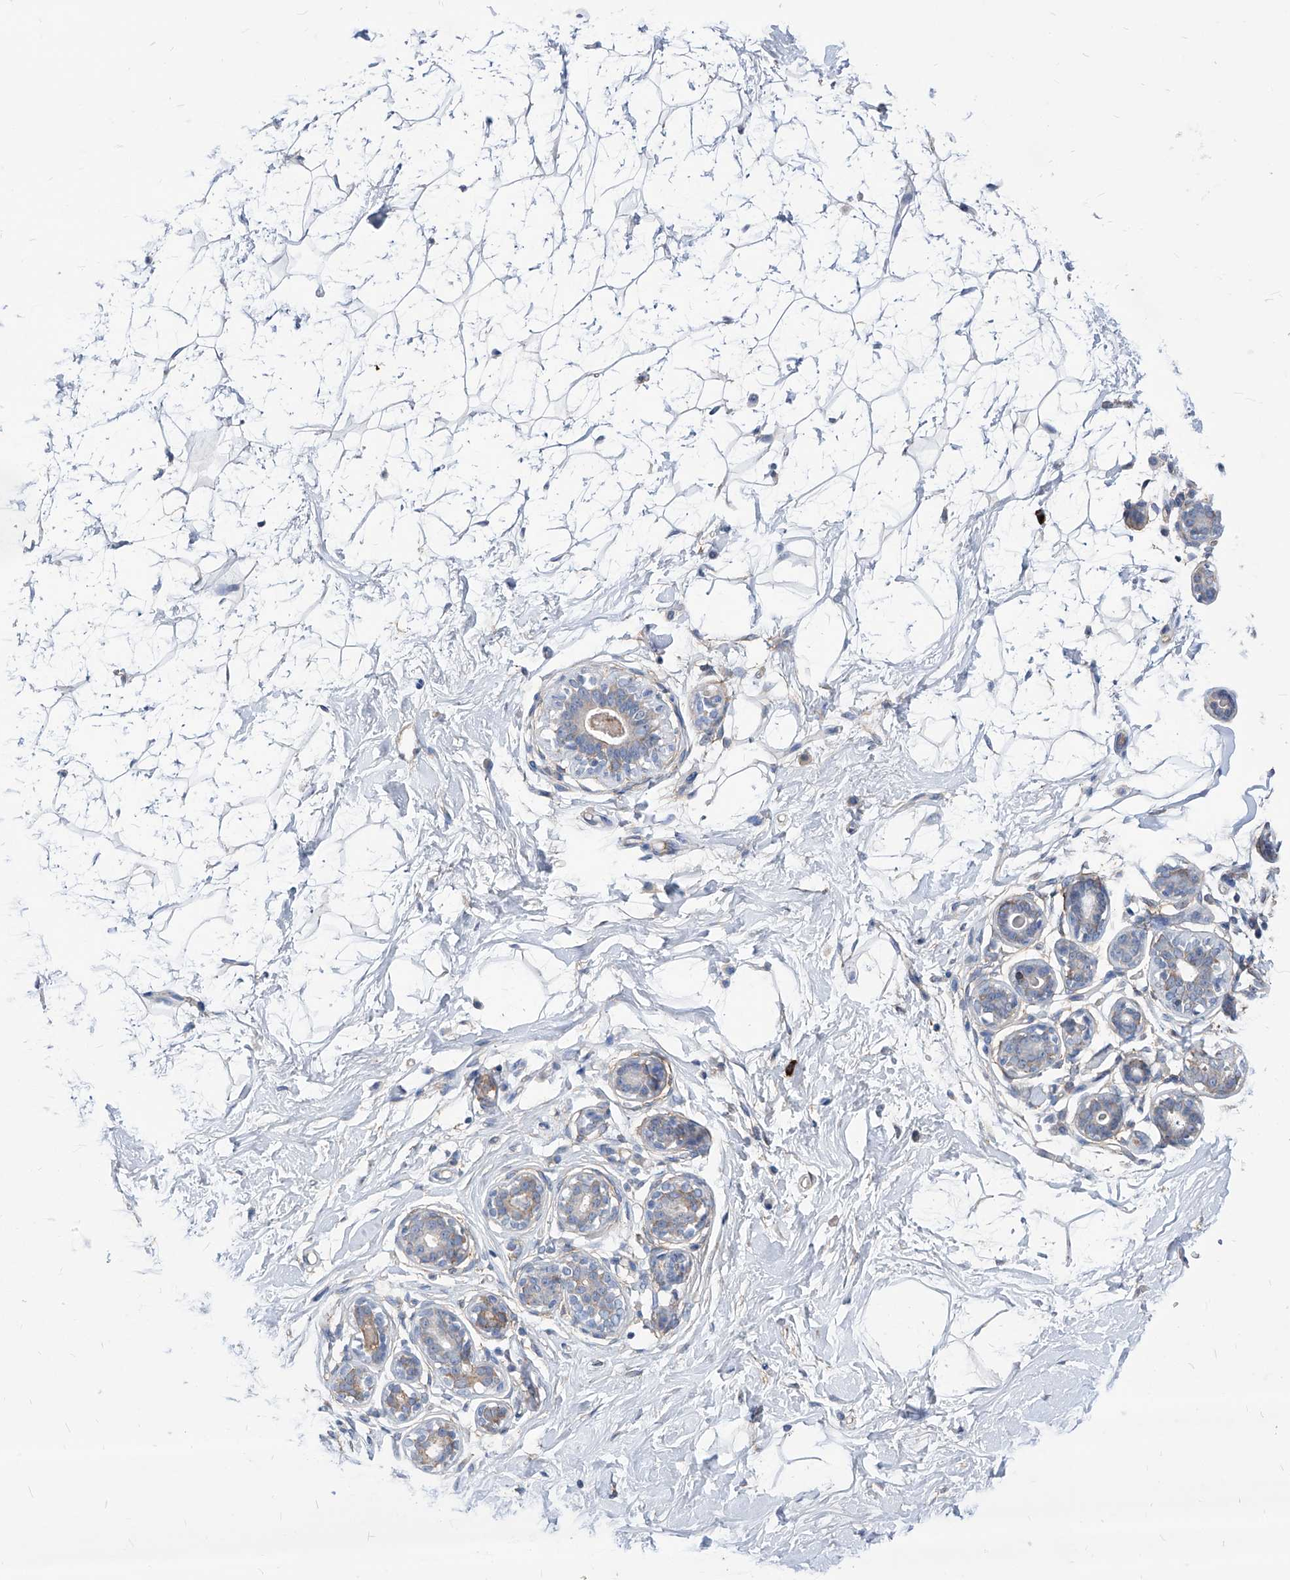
{"staining": {"intensity": "negative", "quantity": "none", "location": "none"}, "tissue": "breast", "cell_type": "Adipocytes", "image_type": "normal", "snomed": [{"axis": "morphology", "description": "Normal tissue, NOS"}, {"axis": "morphology", "description": "Adenoma, NOS"}, {"axis": "topography", "description": "Breast"}], "caption": "The photomicrograph reveals no staining of adipocytes in benign breast.", "gene": "AKAP10", "patient": {"sex": "female", "age": 23}}